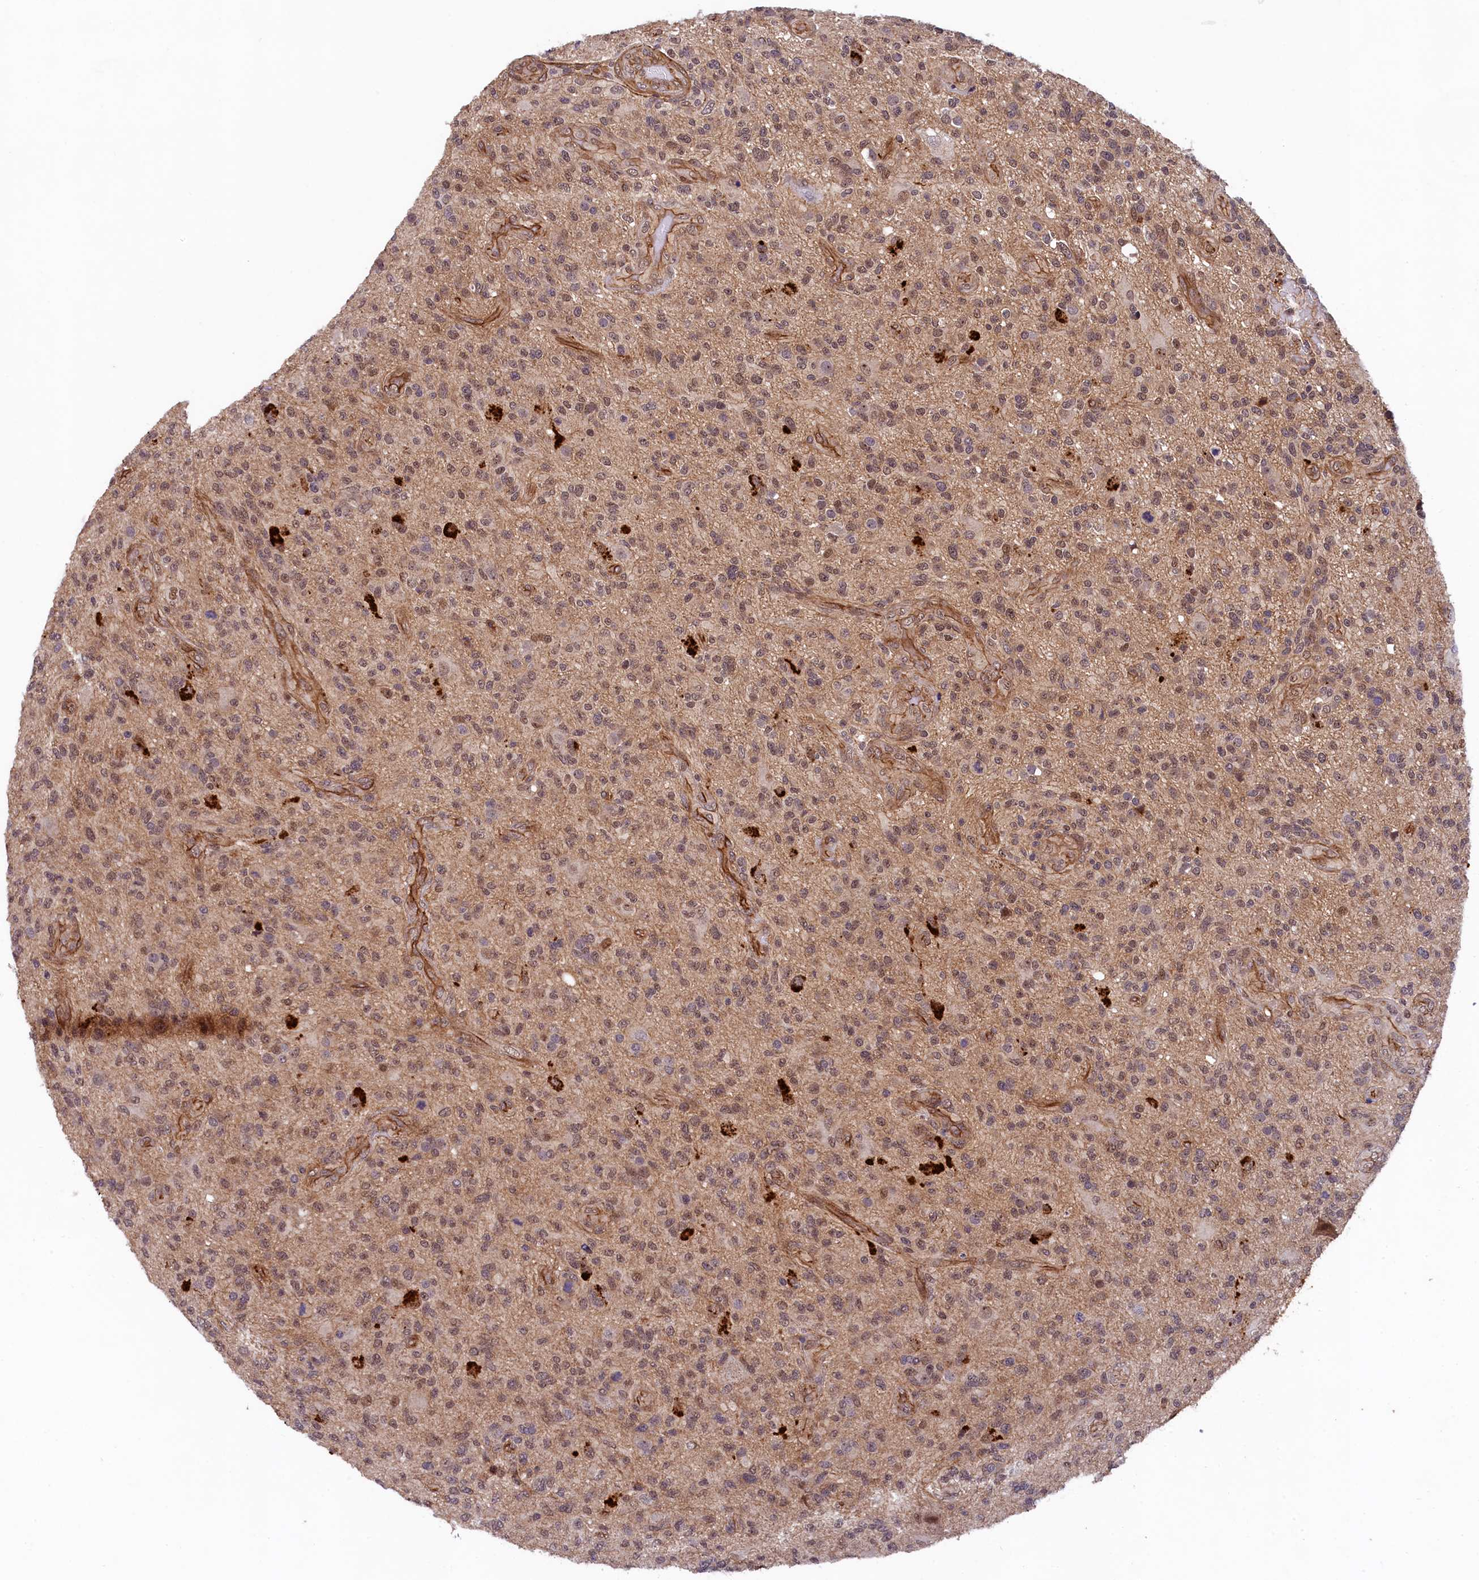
{"staining": {"intensity": "weak", "quantity": "25%-75%", "location": "nuclear"}, "tissue": "glioma", "cell_type": "Tumor cells", "image_type": "cancer", "snomed": [{"axis": "morphology", "description": "Glioma, malignant, High grade"}, {"axis": "topography", "description": "Brain"}], "caption": "Protein expression analysis of malignant high-grade glioma exhibits weak nuclear expression in approximately 25%-75% of tumor cells. (DAB (3,3'-diaminobenzidine) = brown stain, brightfield microscopy at high magnification).", "gene": "ARL14EP", "patient": {"sex": "male", "age": 47}}